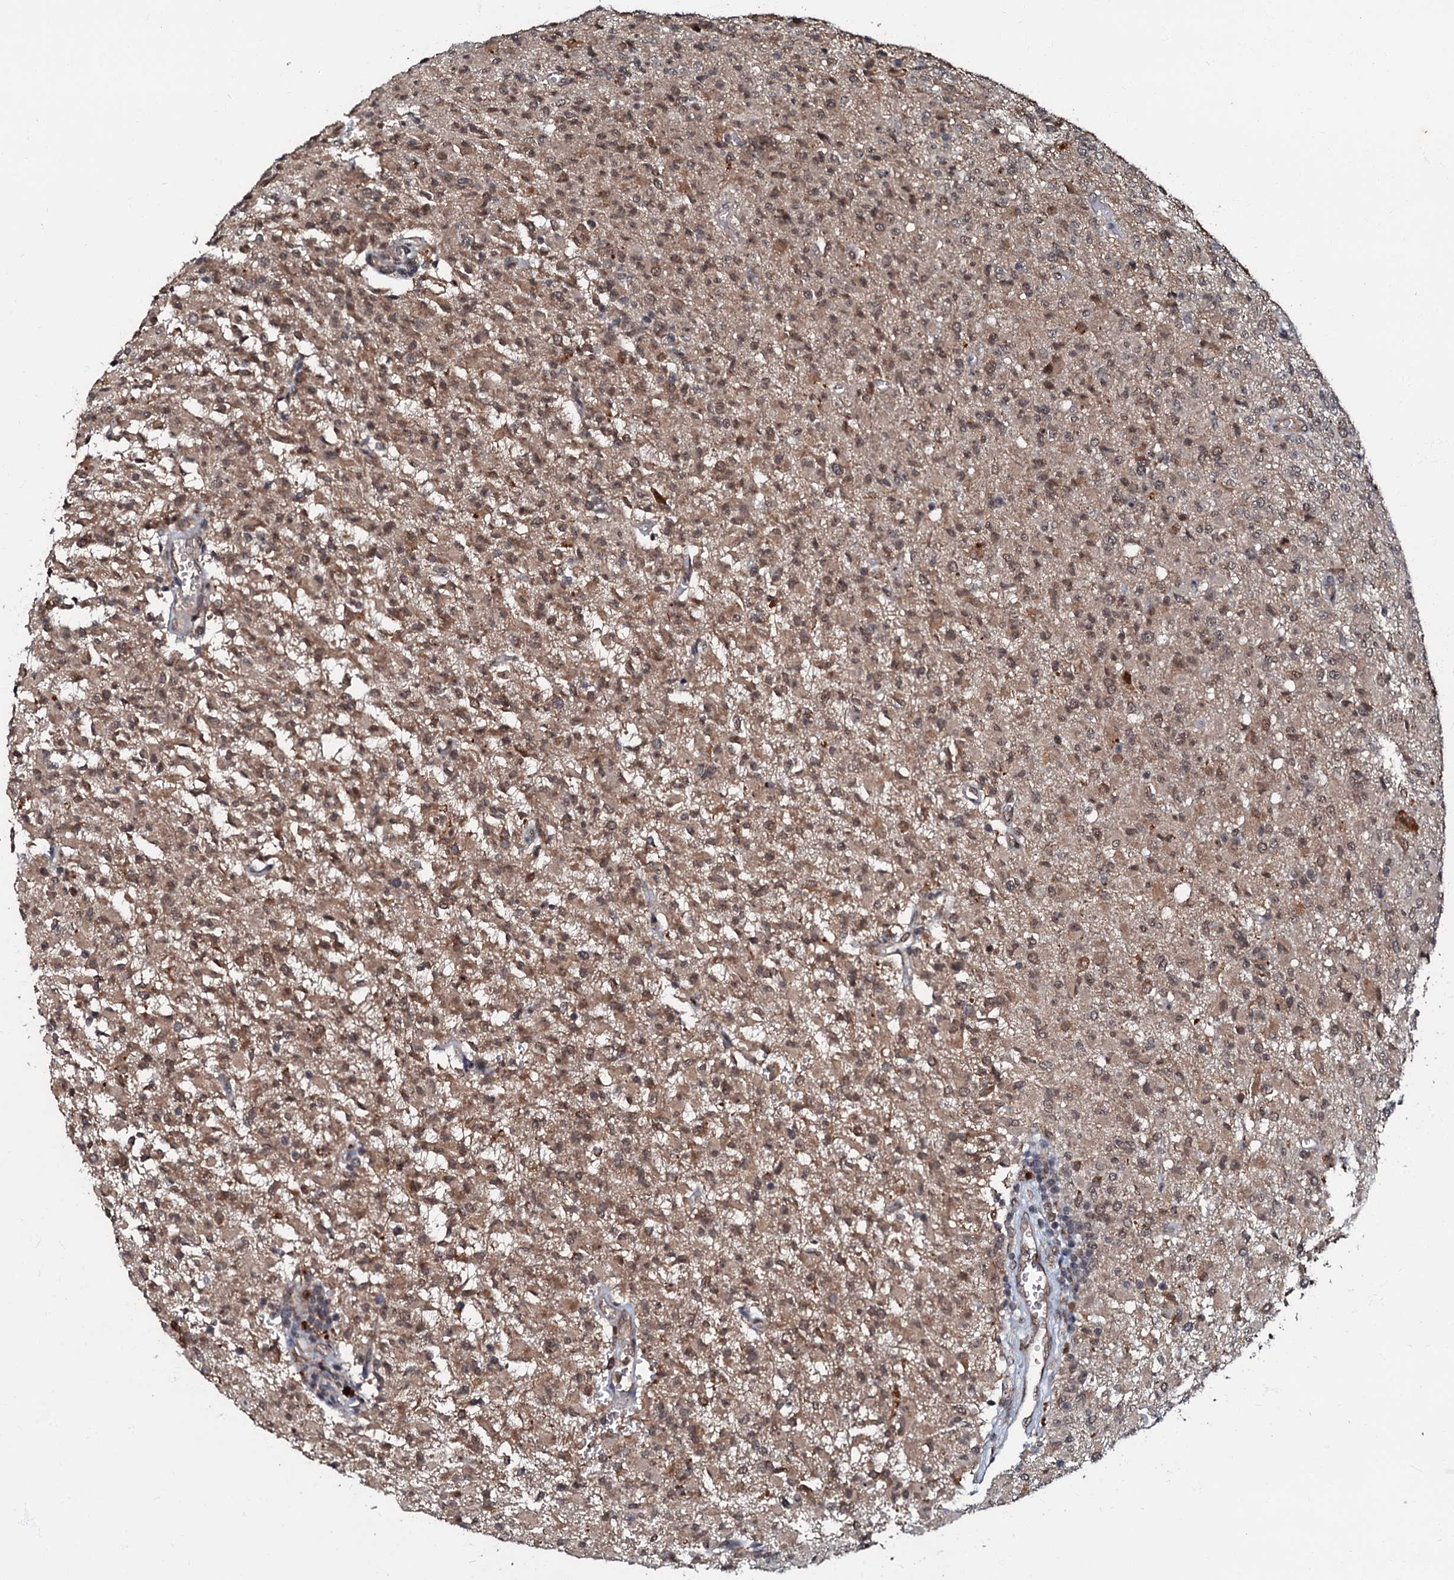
{"staining": {"intensity": "moderate", "quantity": ">75%", "location": "cytoplasmic/membranous,nuclear"}, "tissue": "glioma", "cell_type": "Tumor cells", "image_type": "cancer", "snomed": [{"axis": "morphology", "description": "Glioma, malignant, High grade"}, {"axis": "topography", "description": "Brain"}], "caption": "The photomicrograph shows immunohistochemical staining of glioma. There is moderate cytoplasmic/membranous and nuclear staining is identified in approximately >75% of tumor cells.", "gene": "C18orf32", "patient": {"sex": "female", "age": 57}}